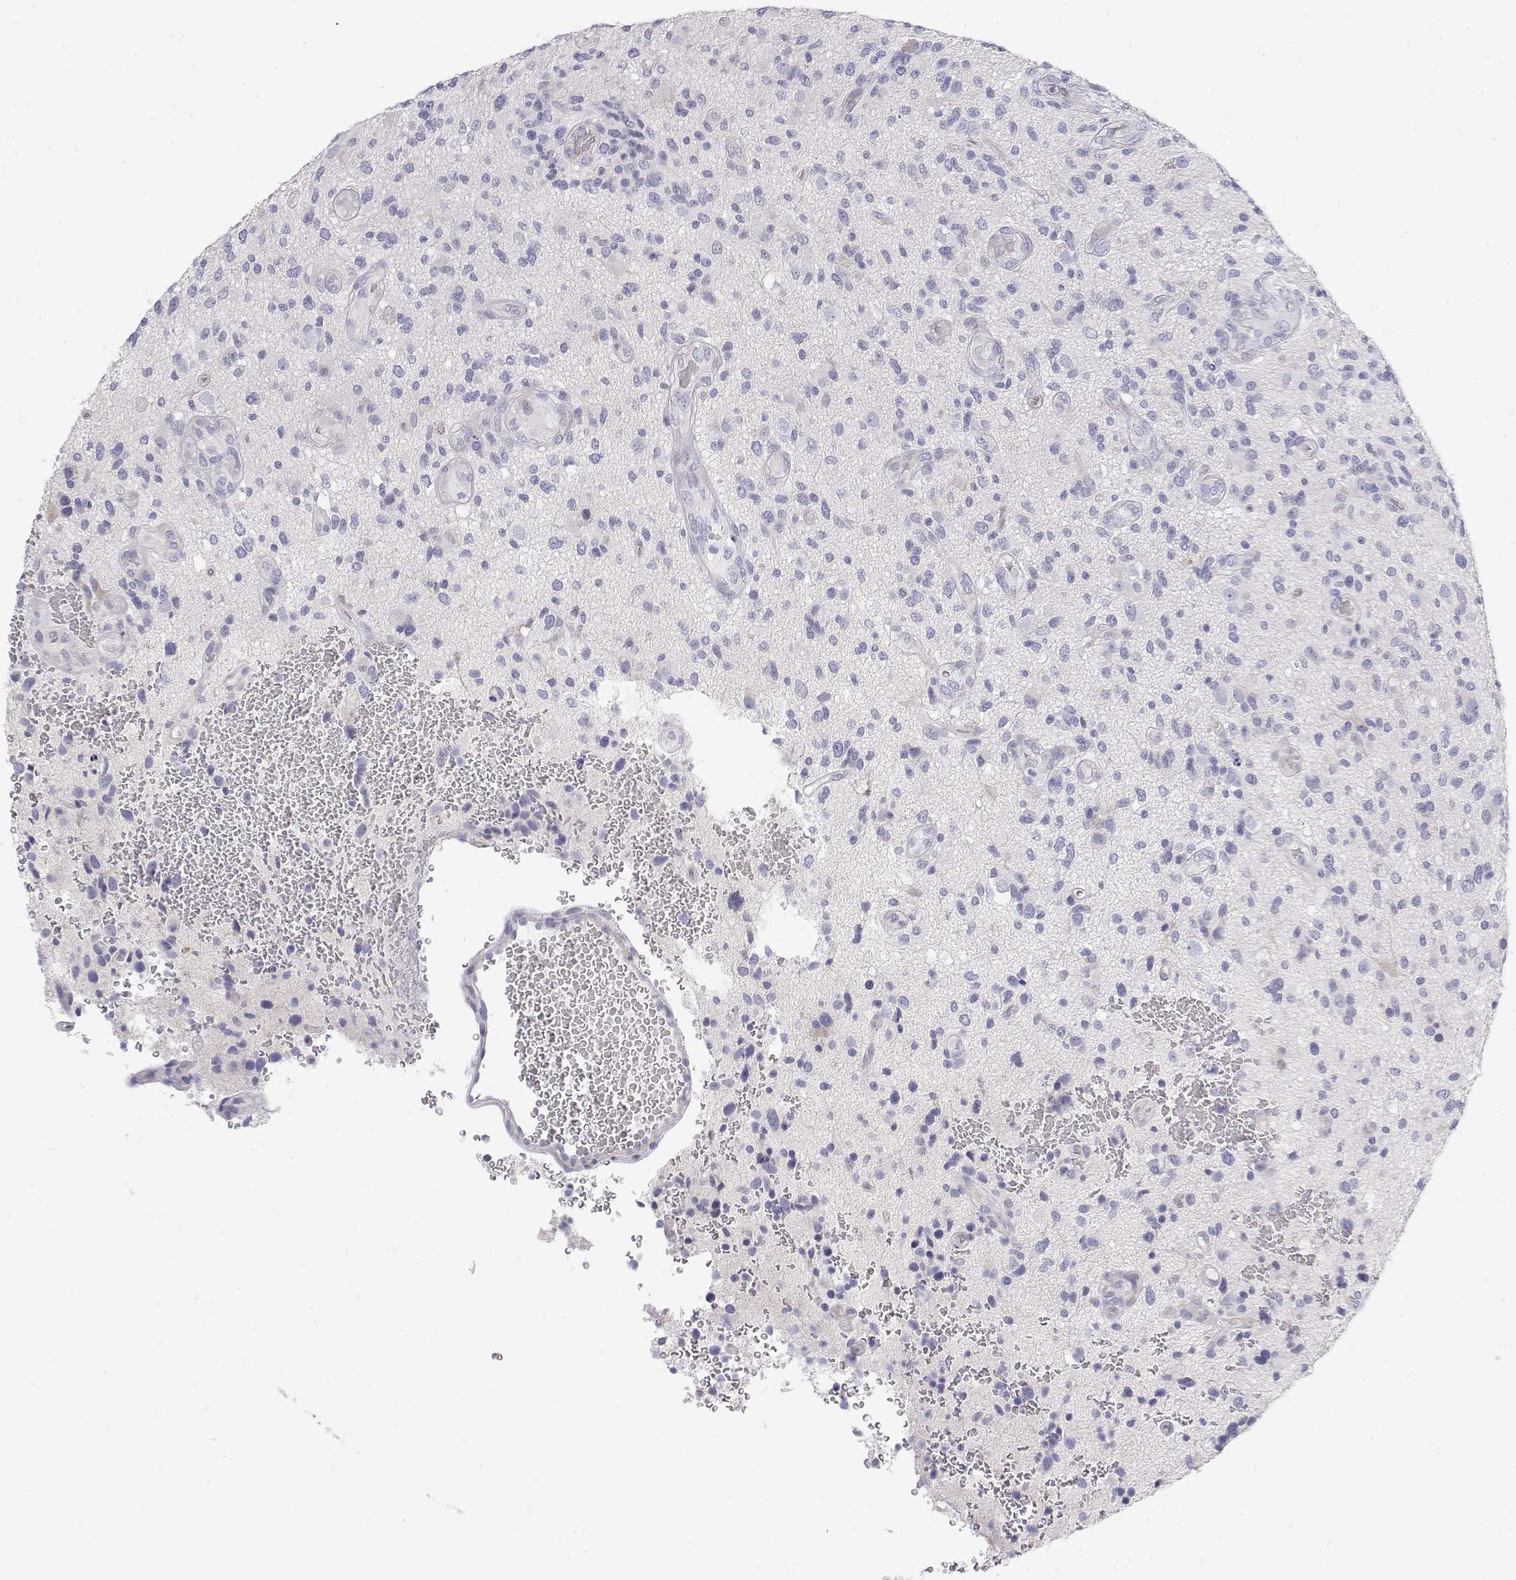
{"staining": {"intensity": "negative", "quantity": "none", "location": "none"}, "tissue": "glioma", "cell_type": "Tumor cells", "image_type": "cancer", "snomed": [{"axis": "morphology", "description": "Glioma, malignant, High grade"}, {"axis": "topography", "description": "Brain"}], "caption": "High-grade glioma (malignant) was stained to show a protein in brown. There is no significant expression in tumor cells.", "gene": "MISP", "patient": {"sex": "male", "age": 47}}